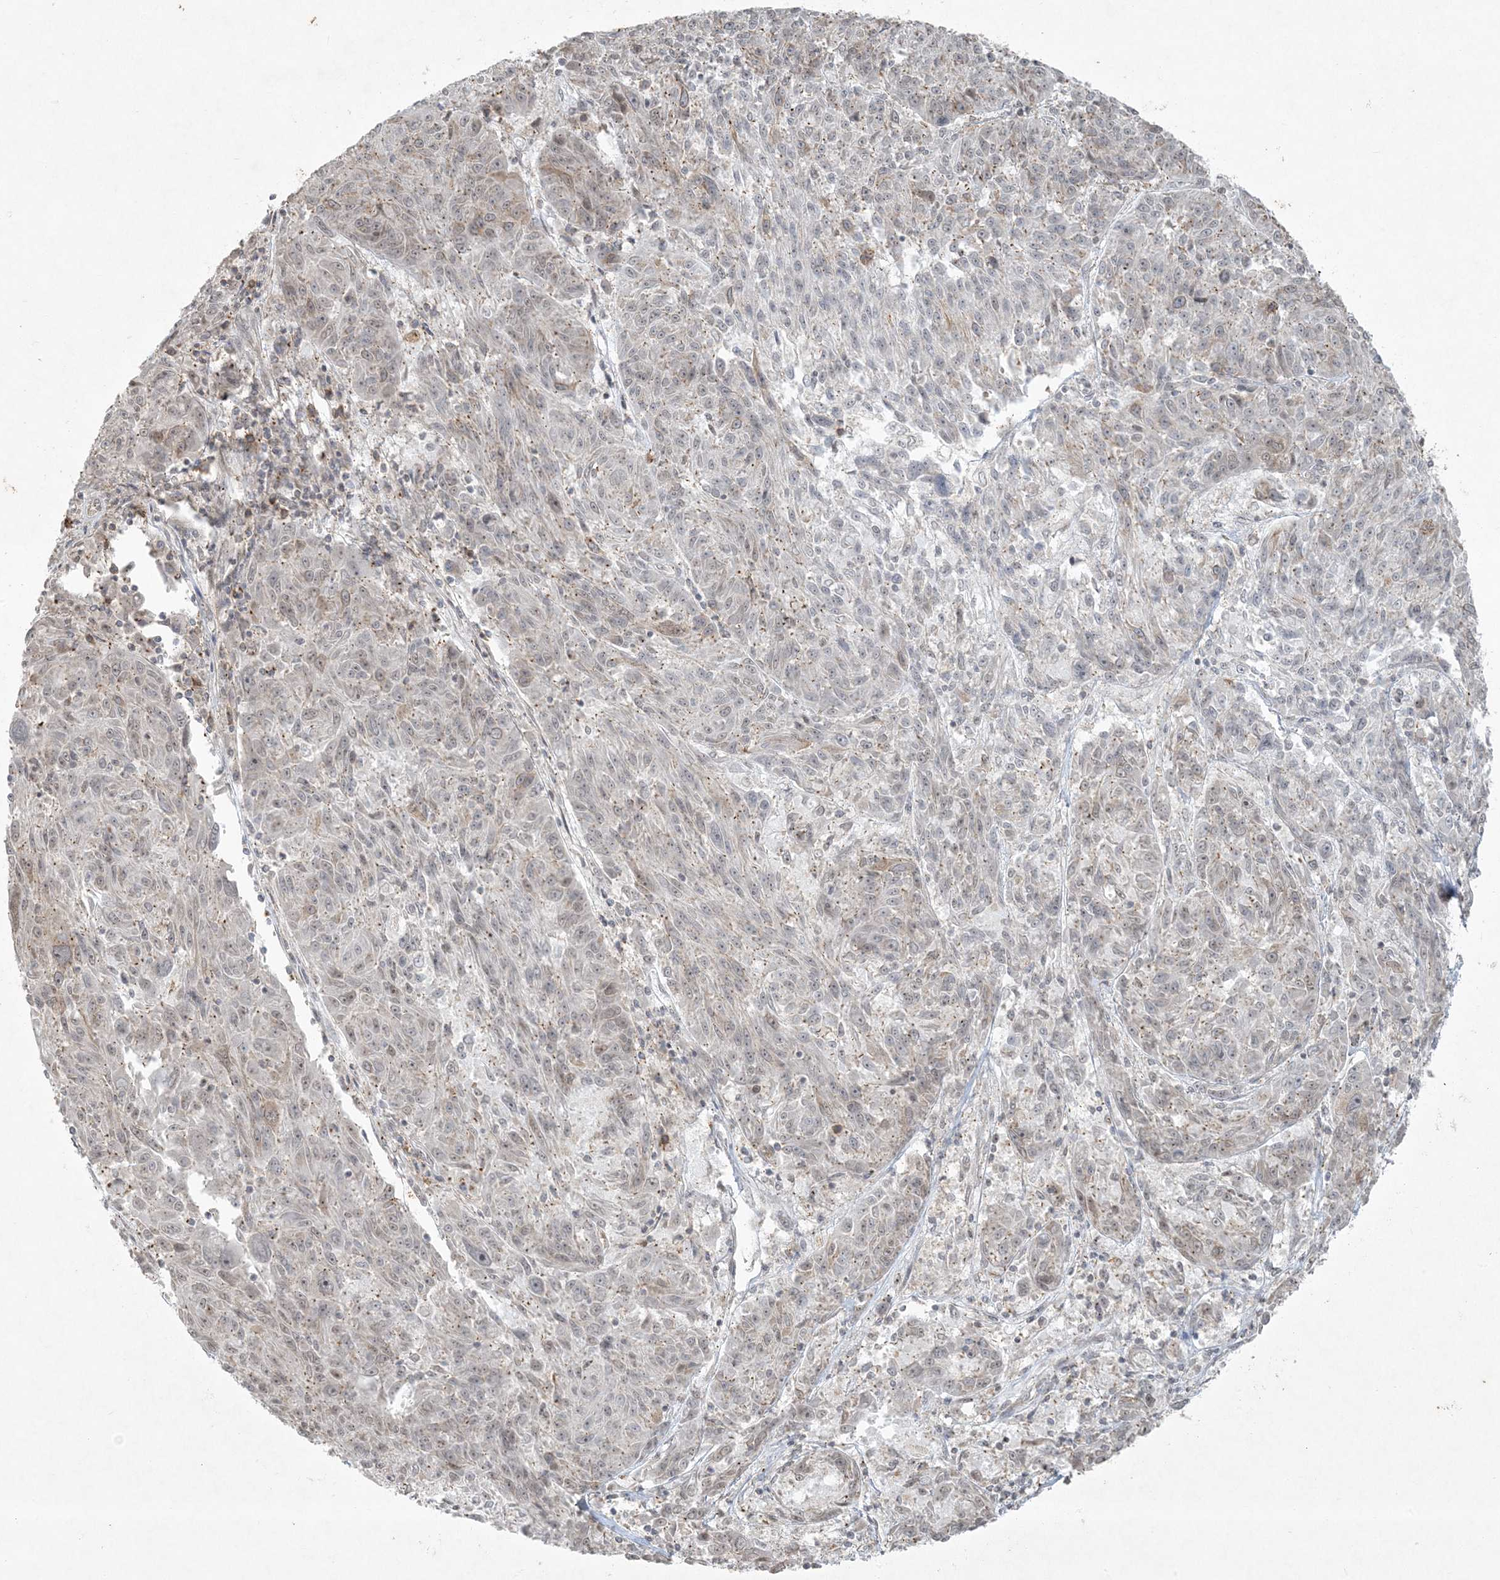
{"staining": {"intensity": "negative", "quantity": "none", "location": "none"}, "tissue": "melanoma", "cell_type": "Tumor cells", "image_type": "cancer", "snomed": [{"axis": "morphology", "description": "Malignant melanoma, NOS"}, {"axis": "topography", "description": "Skin"}], "caption": "IHC photomicrograph of human melanoma stained for a protein (brown), which exhibits no positivity in tumor cells.", "gene": "ZNF263", "patient": {"sex": "male", "age": 53}}